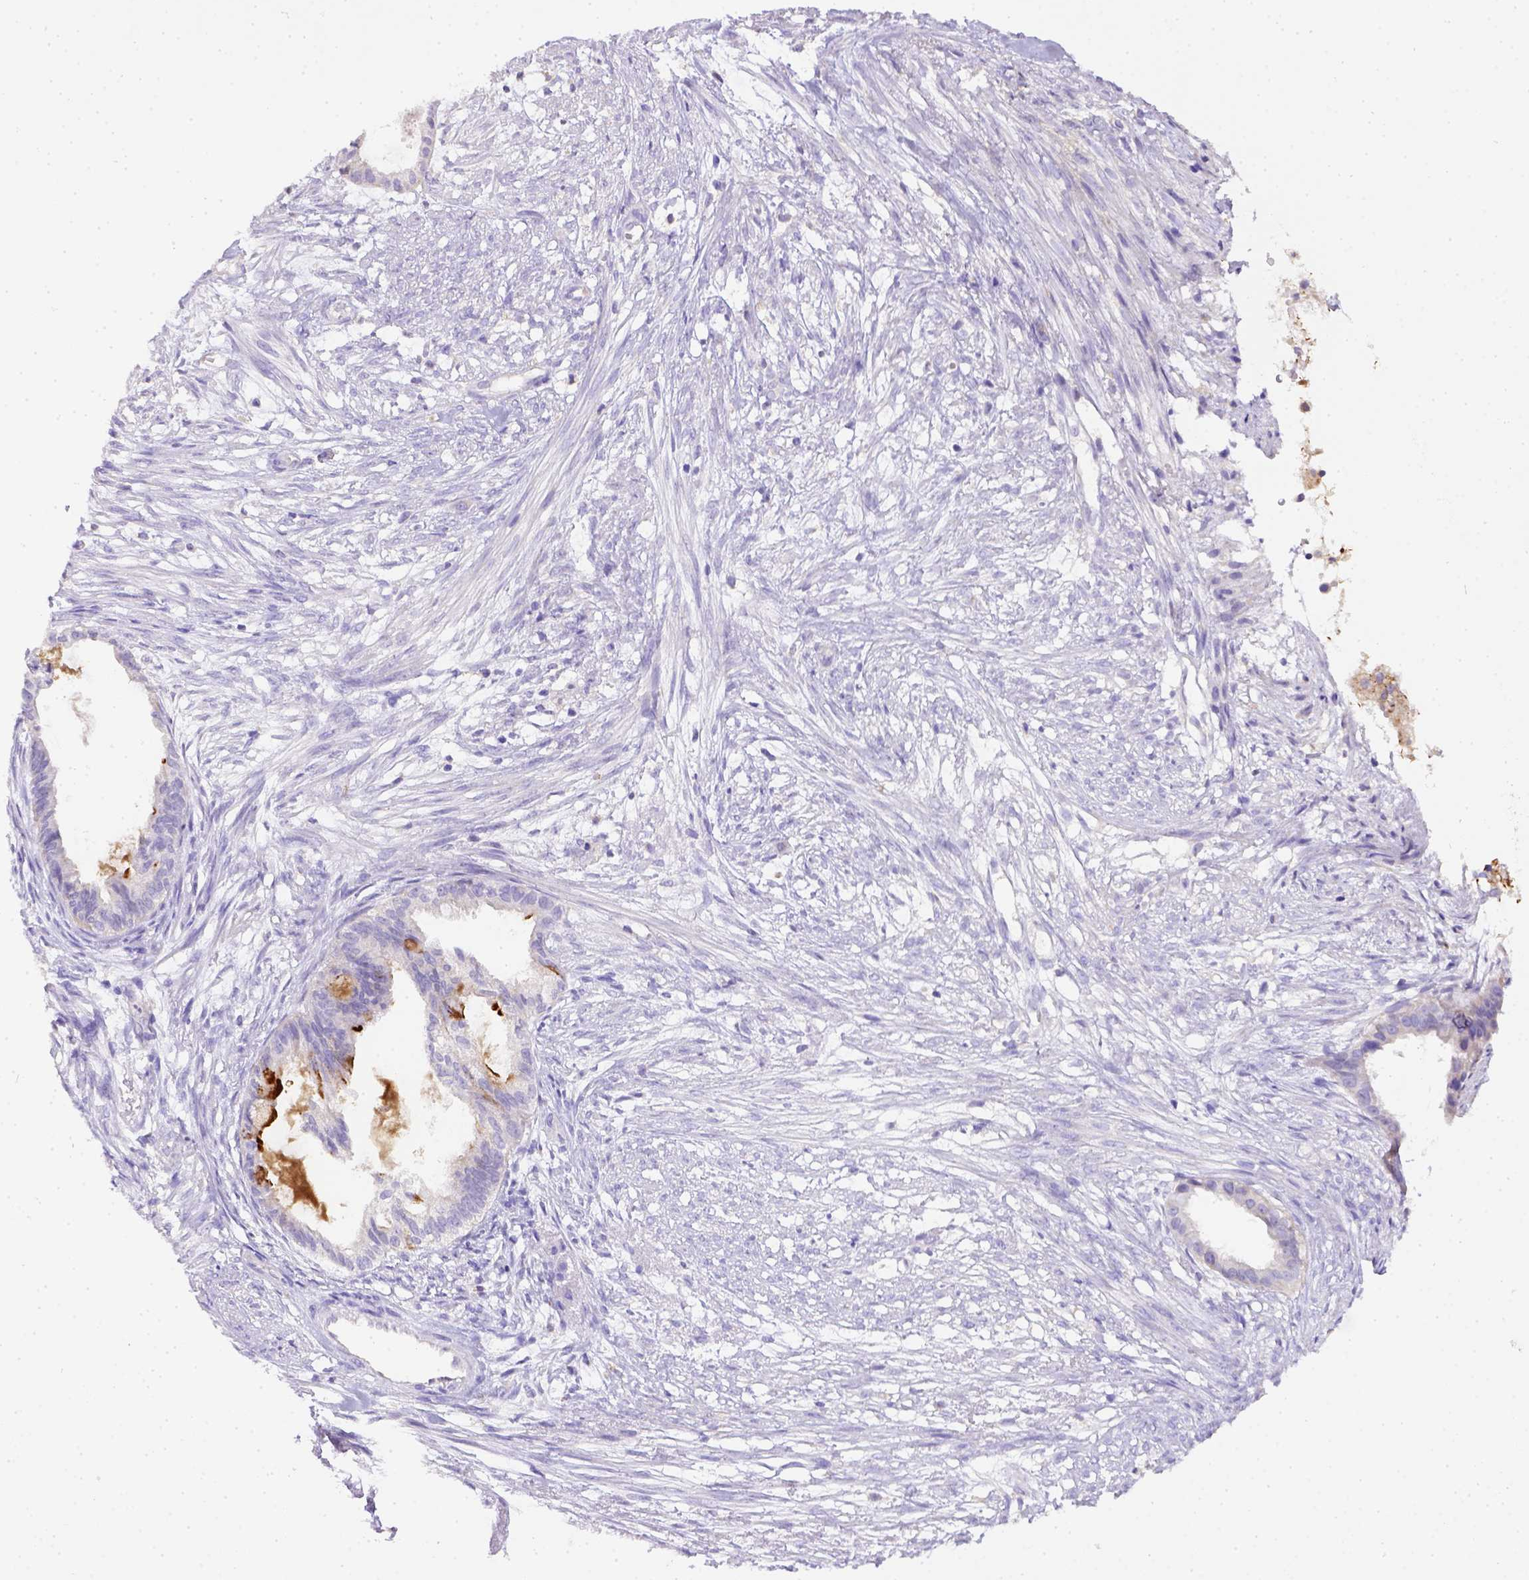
{"staining": {"intensity": "negative", "quantity": "none", "location": "none"}, "tissue": "endometrial cancer", "cell_type": "Tumor cells", "image_type": "cancer", "snomed": [{"axis": "morphology", "description": "Adenocarcinoma, NOS"}, {"axis": "topography", "description": "Endometrium"}], "caption": "Immunohistochemical staining of human adenocarcinoma (endometrial) displays no significant staining in tumor cells.", "gene": "CD40", "patient": {"sex": "female", "age": 86}}